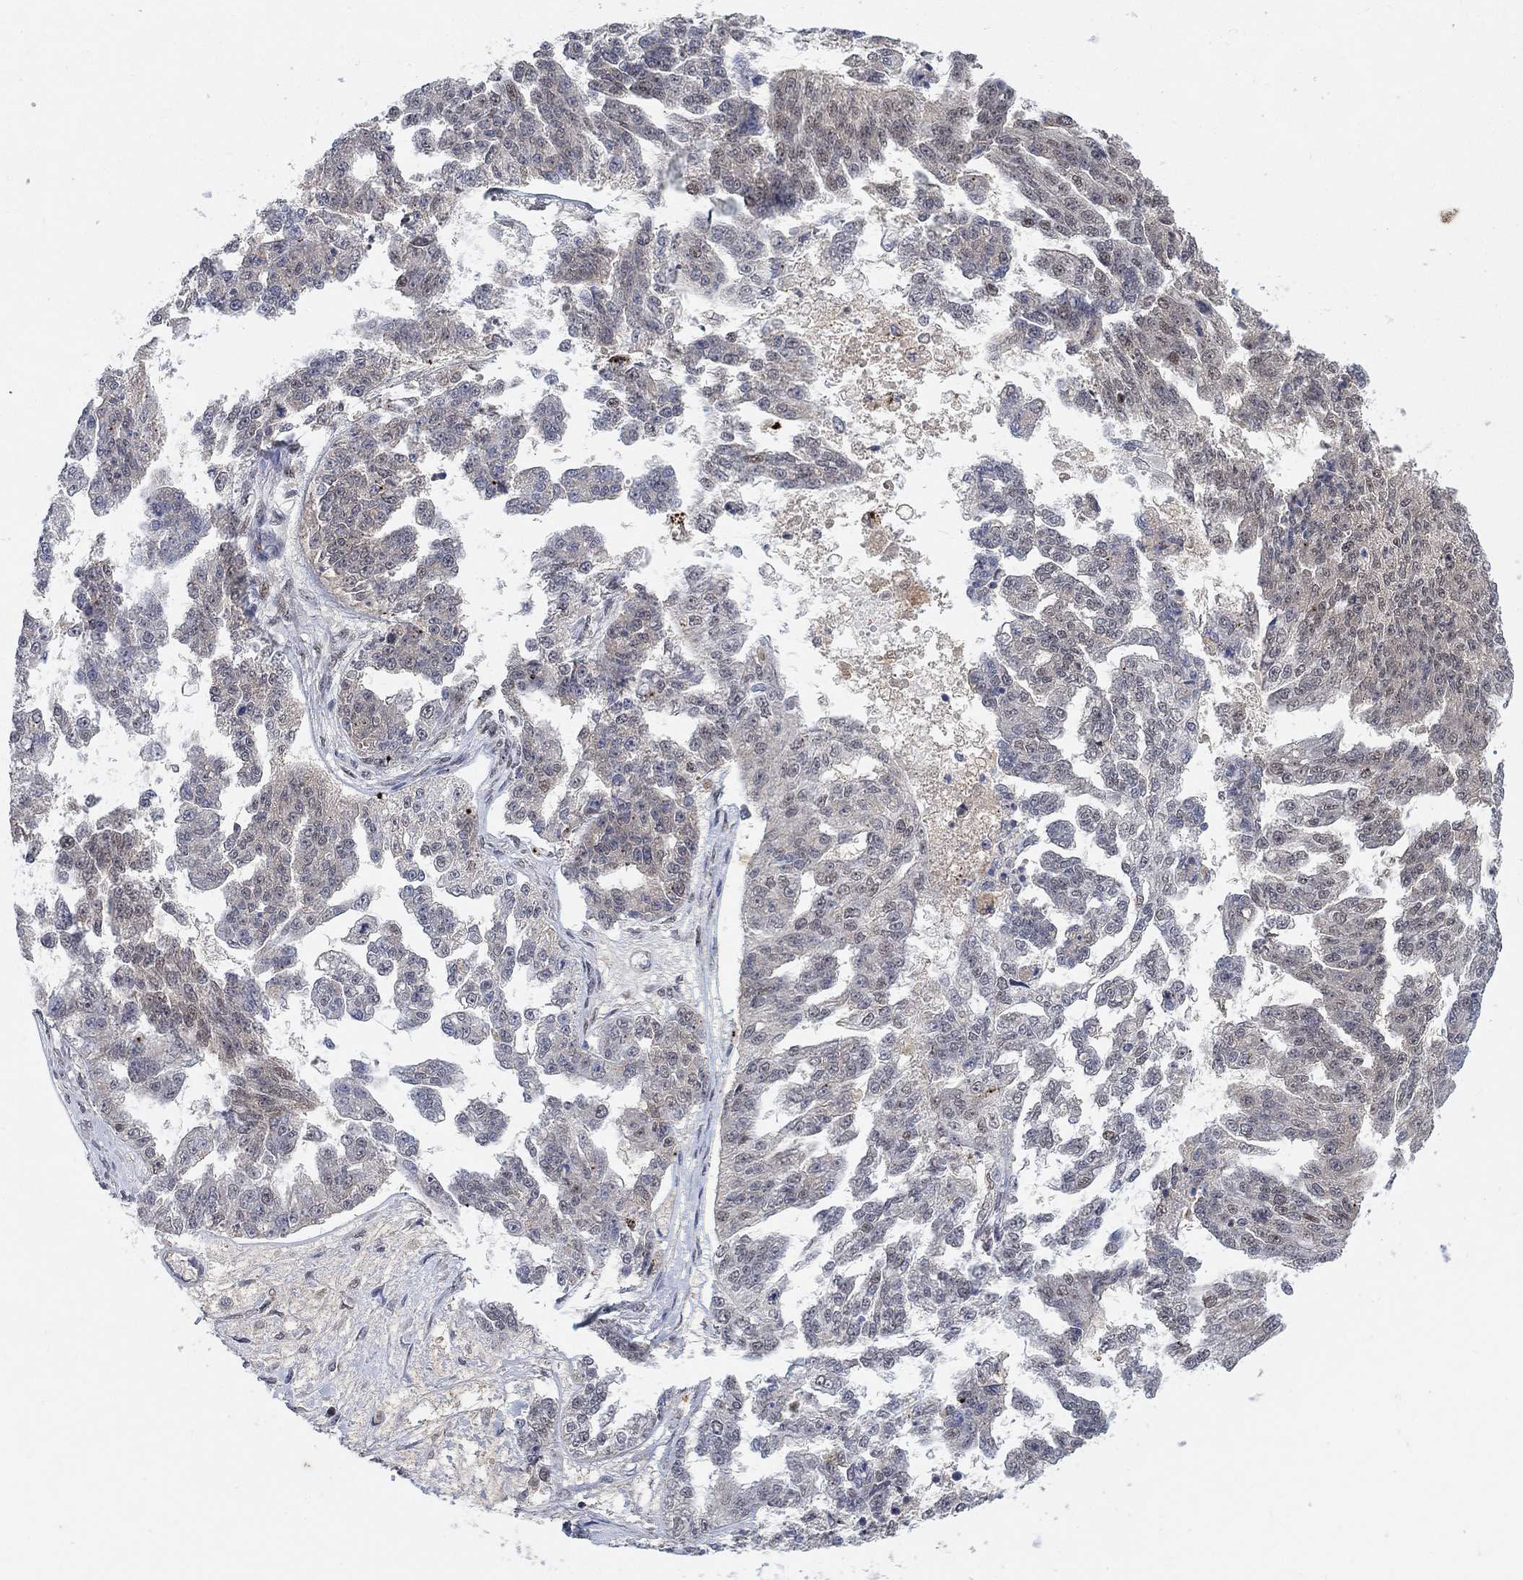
{"staining": {"intensity": "negative", "quantity": "none", "location": "none"}, "tissue": "ovarian cancer", "cell_type": "Tumor cells", "image_type": "cancer", "snomed": [{"axis": "morphology", "description": "Cystadenocarcinoma, serous, NOS"}, {"axis": "topography", "description": "Ovary"}], "caption": "IHC micrograph of human ovarian cancer stained for a protein (brown), which reveals no staining in tumor cells.", "gene": "THAP8", "patient": {"sex": "female", "age": 58}}